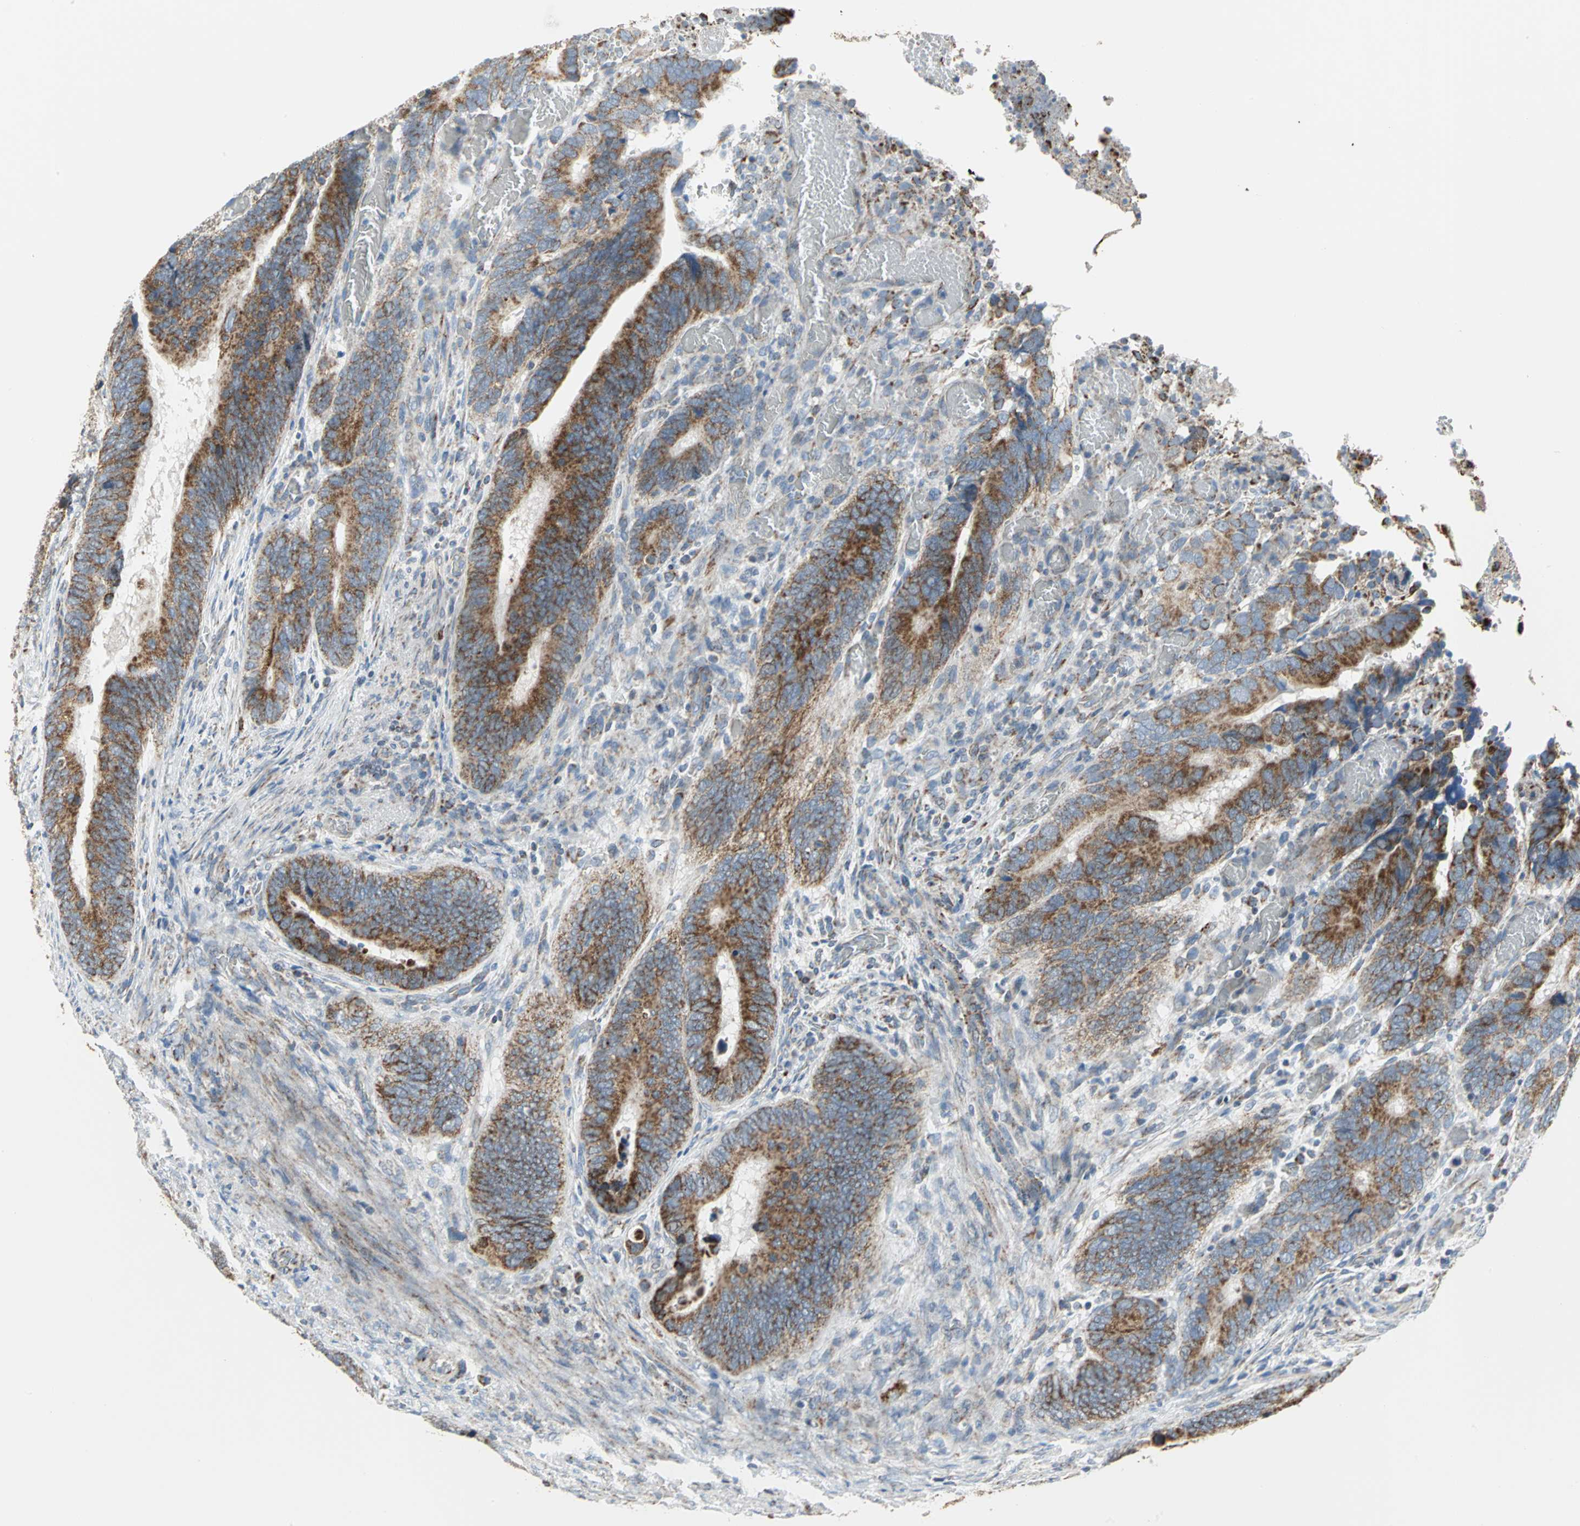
{"staining": {"intensity": "moderate", "quantity": "25%-75%", "location": "cytoplasmic/membranous"}, "tissue": "colorectal cancer", "cell_type": "Tumor cells", "image_type": "cancer", "snomed": [{"axis": "morphology", "description": "Adenocarcinoma, NOS"}, {"axis": "topography", "description": "Colon"}], "caption": "Protein expression analysis of colorectal cancer (adenocarcinoma) shows moderate cytoplasmic/membranous expression in about 25%-75% of tumor cells.", "gene": "NTRK1", "patient": {"sex": "male", "age": 72}}